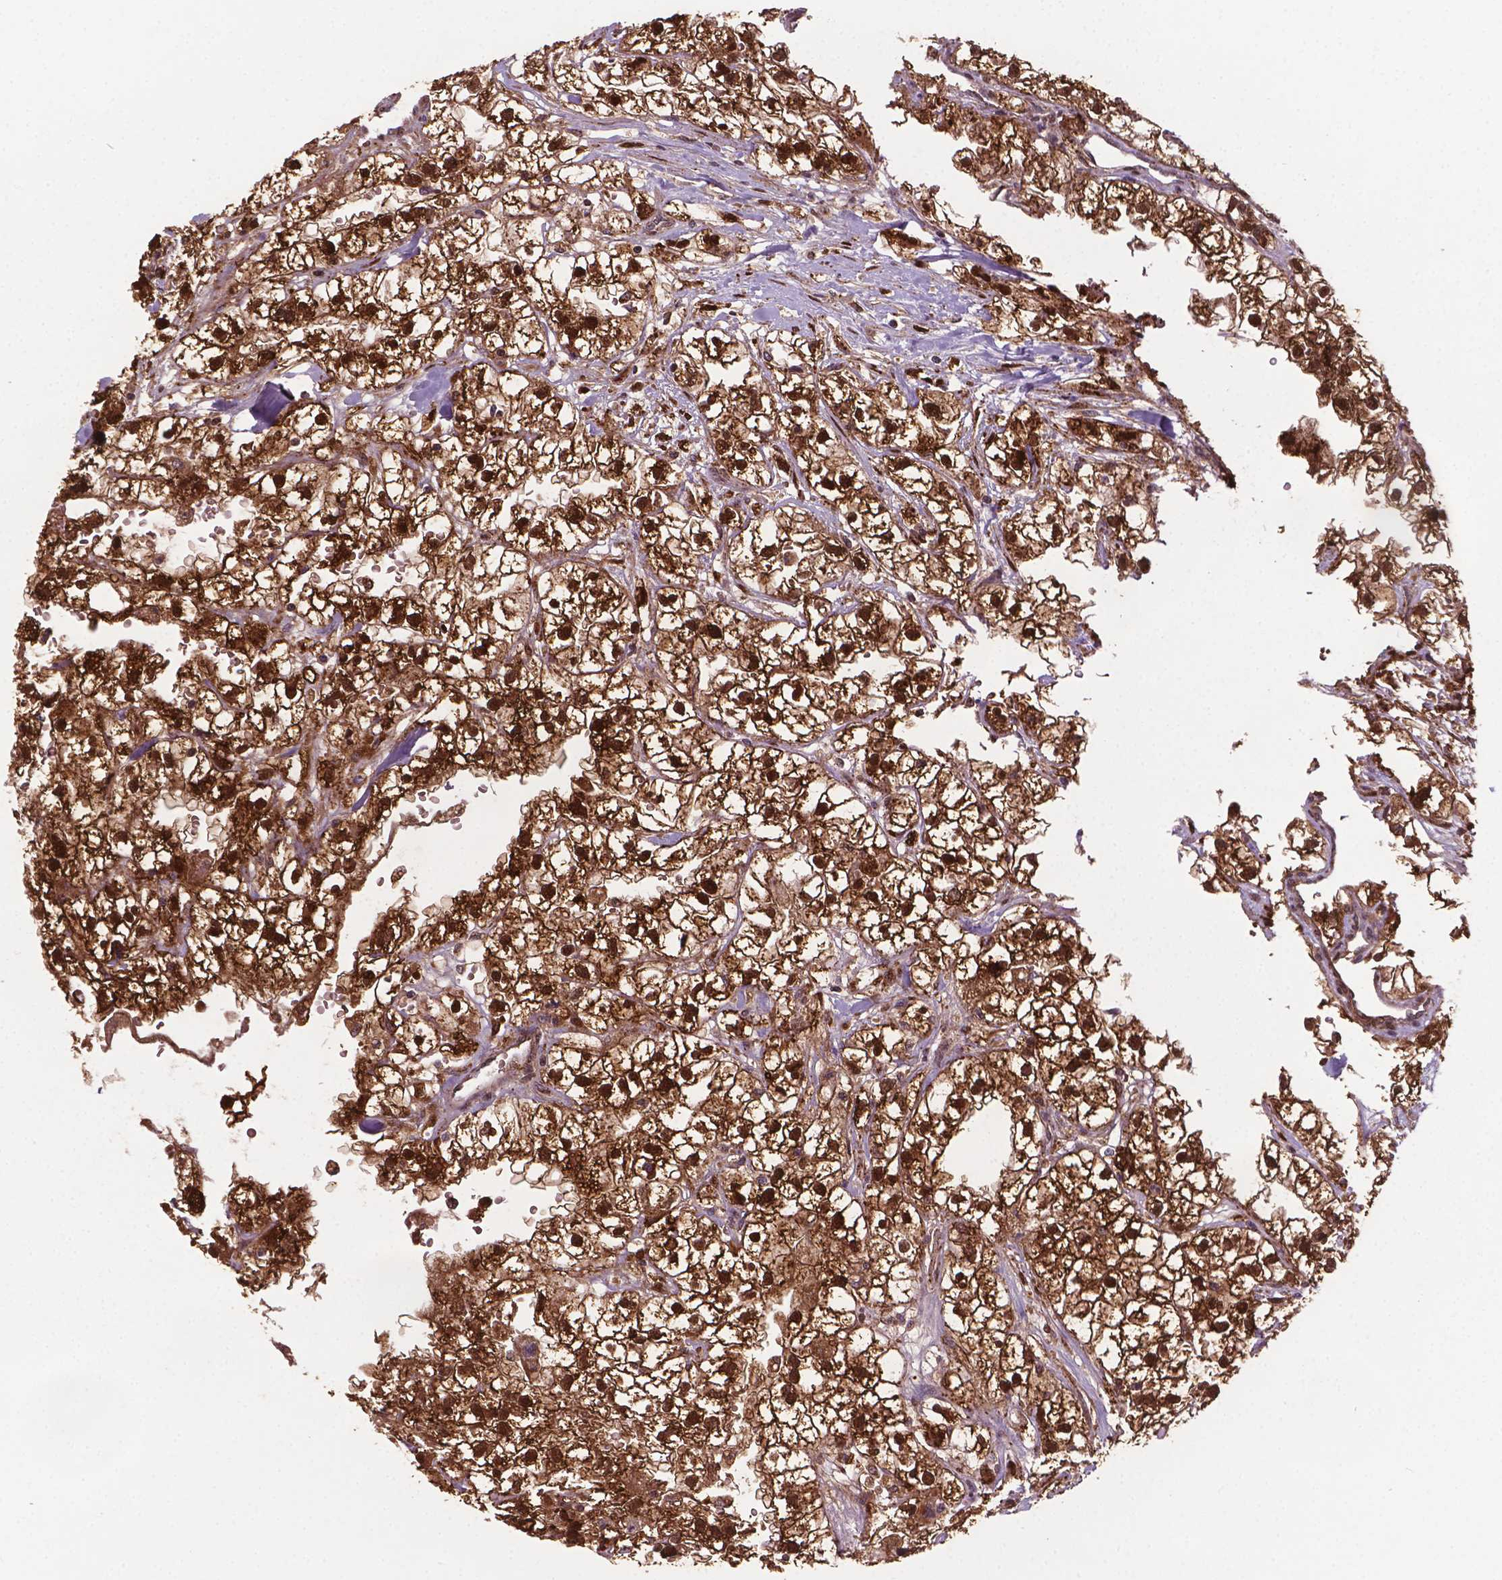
{"staining": {"intensity": "strong", "quantity": "25%-75%", "location": "cytoplasmic/membranous,nuclear"}, "tissue": "renal cancer", "cell_type": "Tumor cells", "image_type": "cancer", "snomed": [{"axis": "morphology", "description": "Adenocarcinoma, NOS"}, {"axis": "topography", "description": "Kidney"}], "caption": "This is an image of immunohistochemistry staining of adenocarcinoma (renal), which shows strong staining in the cytoplasmic/membranous and nuclear of tumor cells.", "gene": "PLIN3", "patient": {"sex": "male", "age": 59}}